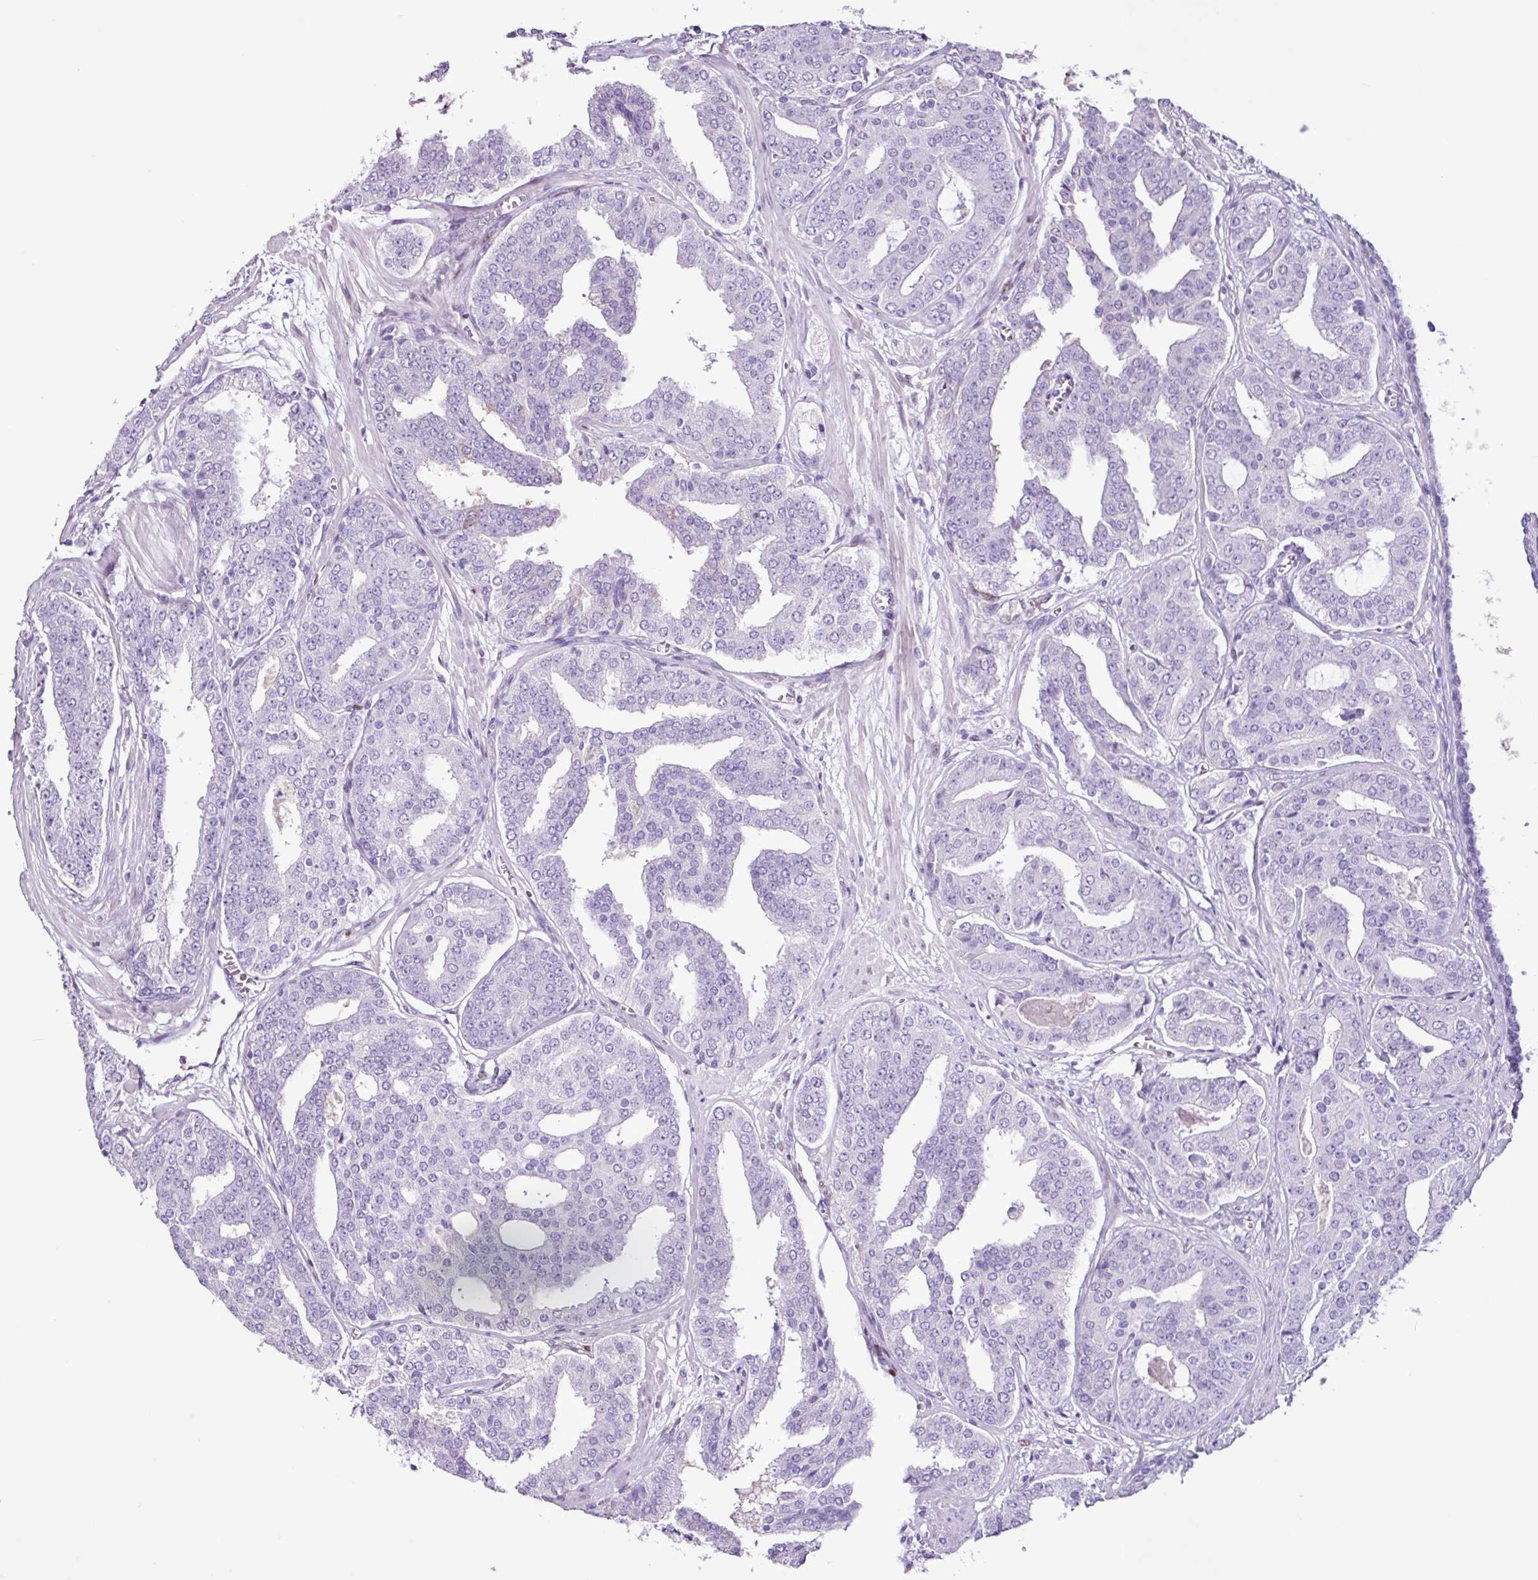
{"staining": {"intensity": "negative", "quantity": "none", "location": "none"}, "tissue": "prostate cancer", "cell_type": "Tumor cells", "image_type": "cancer", "snomed": [{"axis": "morphology", "description": "Adenocarcinoma, High grade"}, {"axis": "topography", "description": "Prostate"}], "caption": "Immunohistochemistry (IHC) histopathology image of human high-grade adenocarcinoma (prostate) stained for a protein (brown), which reveals no staining in tumor cells. (DAB (3,3'-diaminobenzidine) immunohistochemistry (IHC) with hematoxylin counter stain).", "gene": "PGR", "patient": {"sex": "male", "age": 71}}